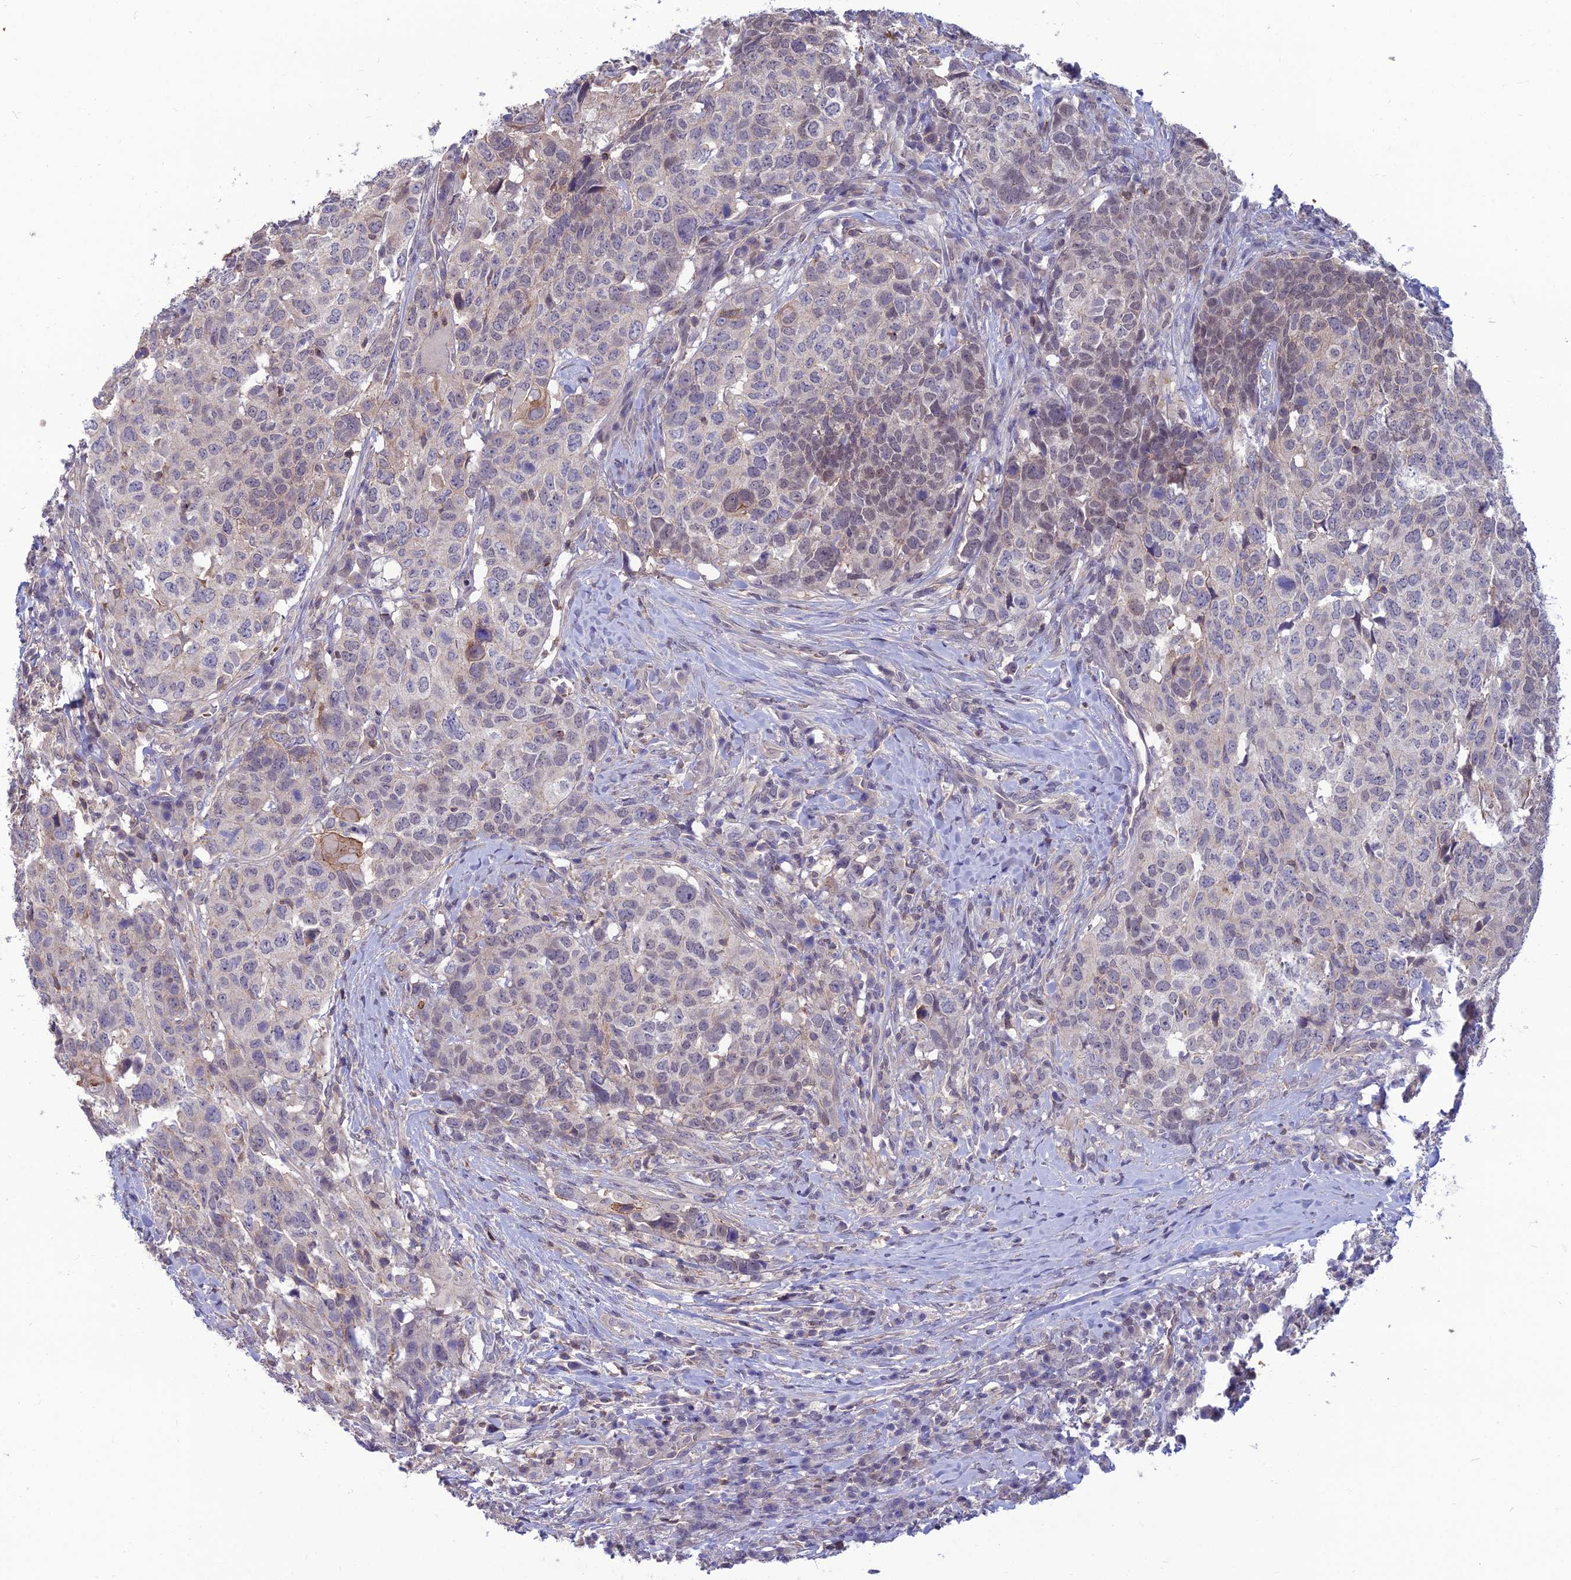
{"staining": {"intensity": "moderate", "quantity": "<25%", "location": "cytoplasmic/membranous"}, "tissue": "head and neck cancer", "cell_type": "Tumor cells", "image_type": "cancer", "snomed": [{"axis": "morphology", "description": "Squamous cell carcinoma, NOS"}, {"axis": "topography", "description": "Head-Neck"}], "caption": "Head and neck cancer (squamous cell carcinoma) stained with a protein marker displays moderate staining in tumor cells.", "gene": "OPA3", "patient": {"sex": "male", "age": 66}}